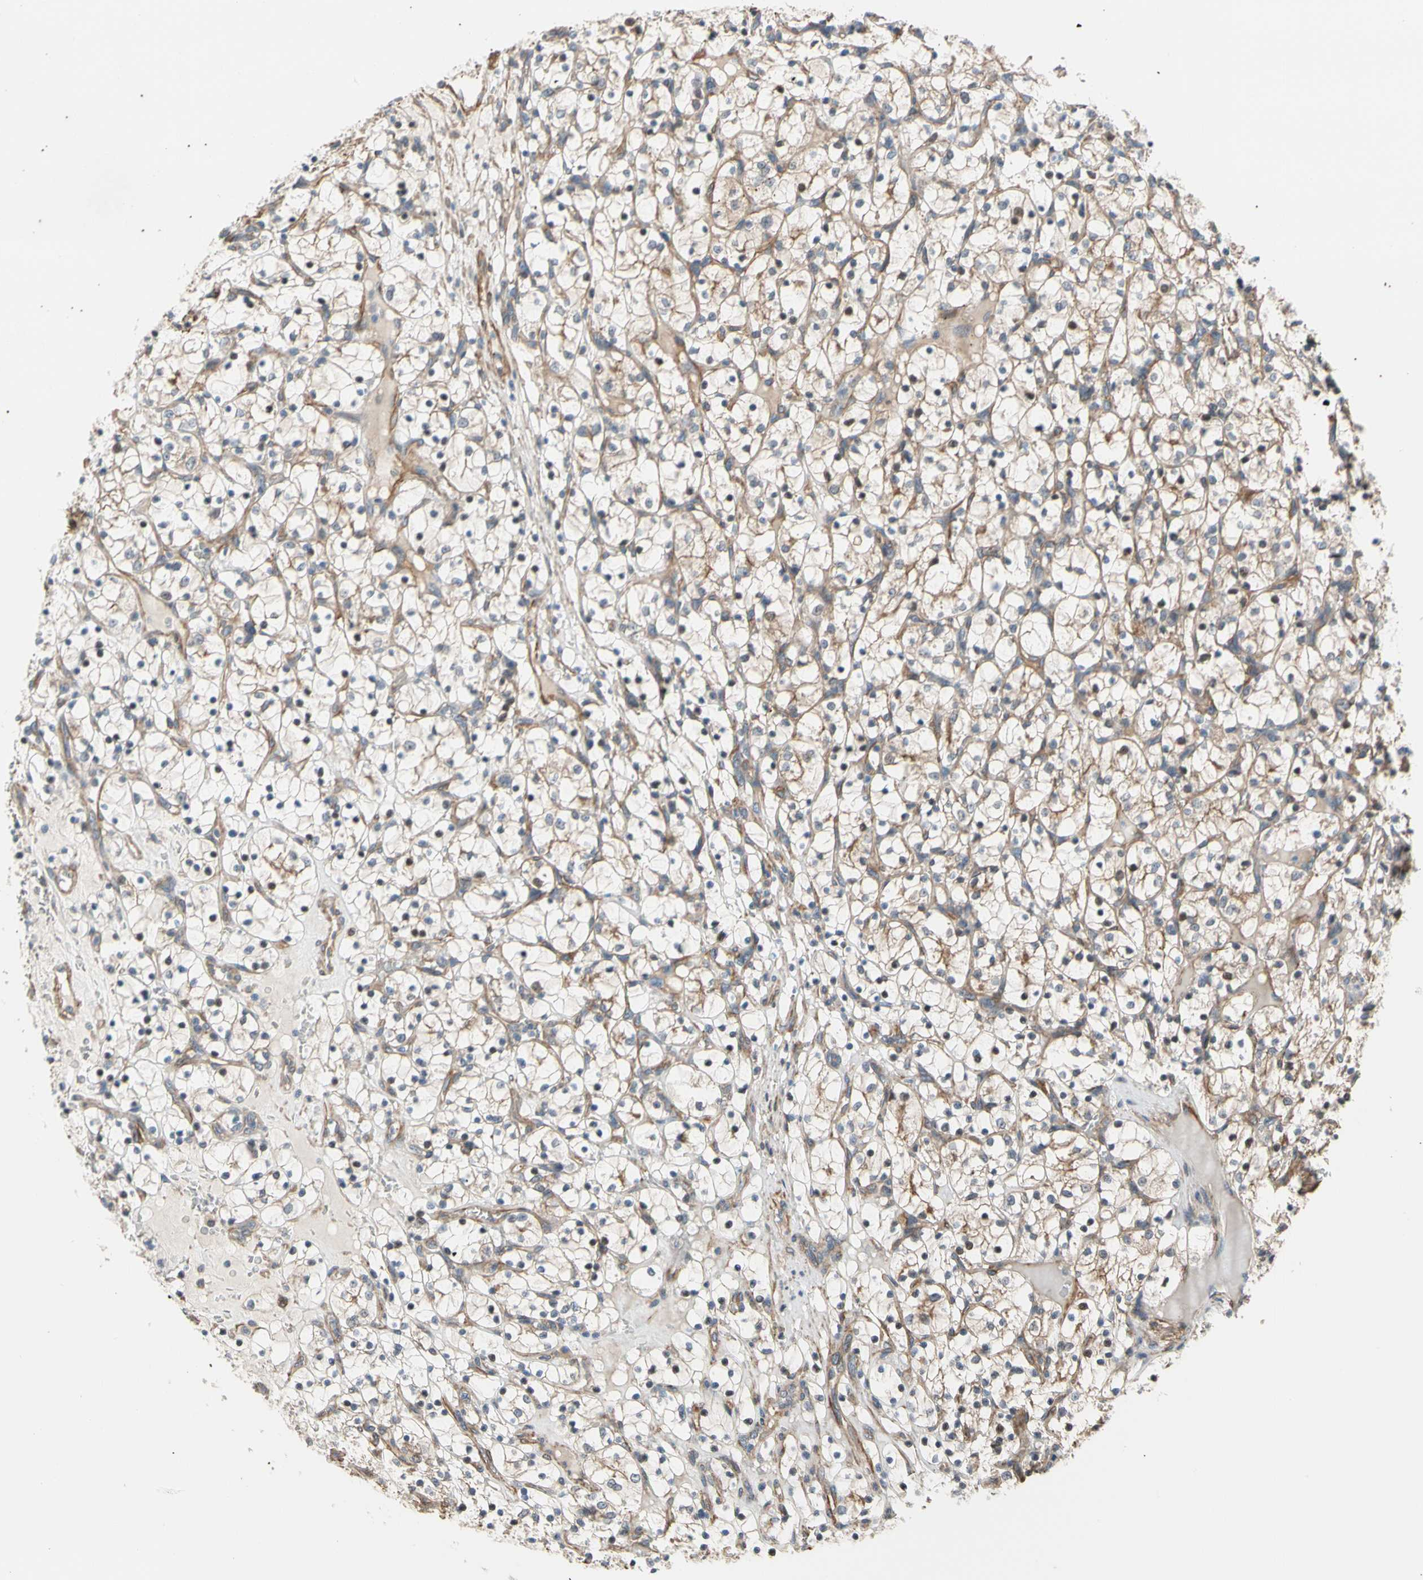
{"staining": {"intensity": "weak", "quantity": ">75%", "location": "cytoplasmic/membranous"}, "tissue": "renal cancer", "cell_type": "Tumor cells", "image_type": "cancer", "snomed": [{"axis": "morphology", "description": "Adenocarcinoma, NOS"}, {"axis": "topography", "description": "Kidney"}], "caption": "Protein staining of adenocarcinoma (renal) tissue demonstrates weak cytoplasmic/membranous expression in approximately >75% of tumor cells.", "gene": "LIMK2", "patient": {"sex": "female", "age": 69}}